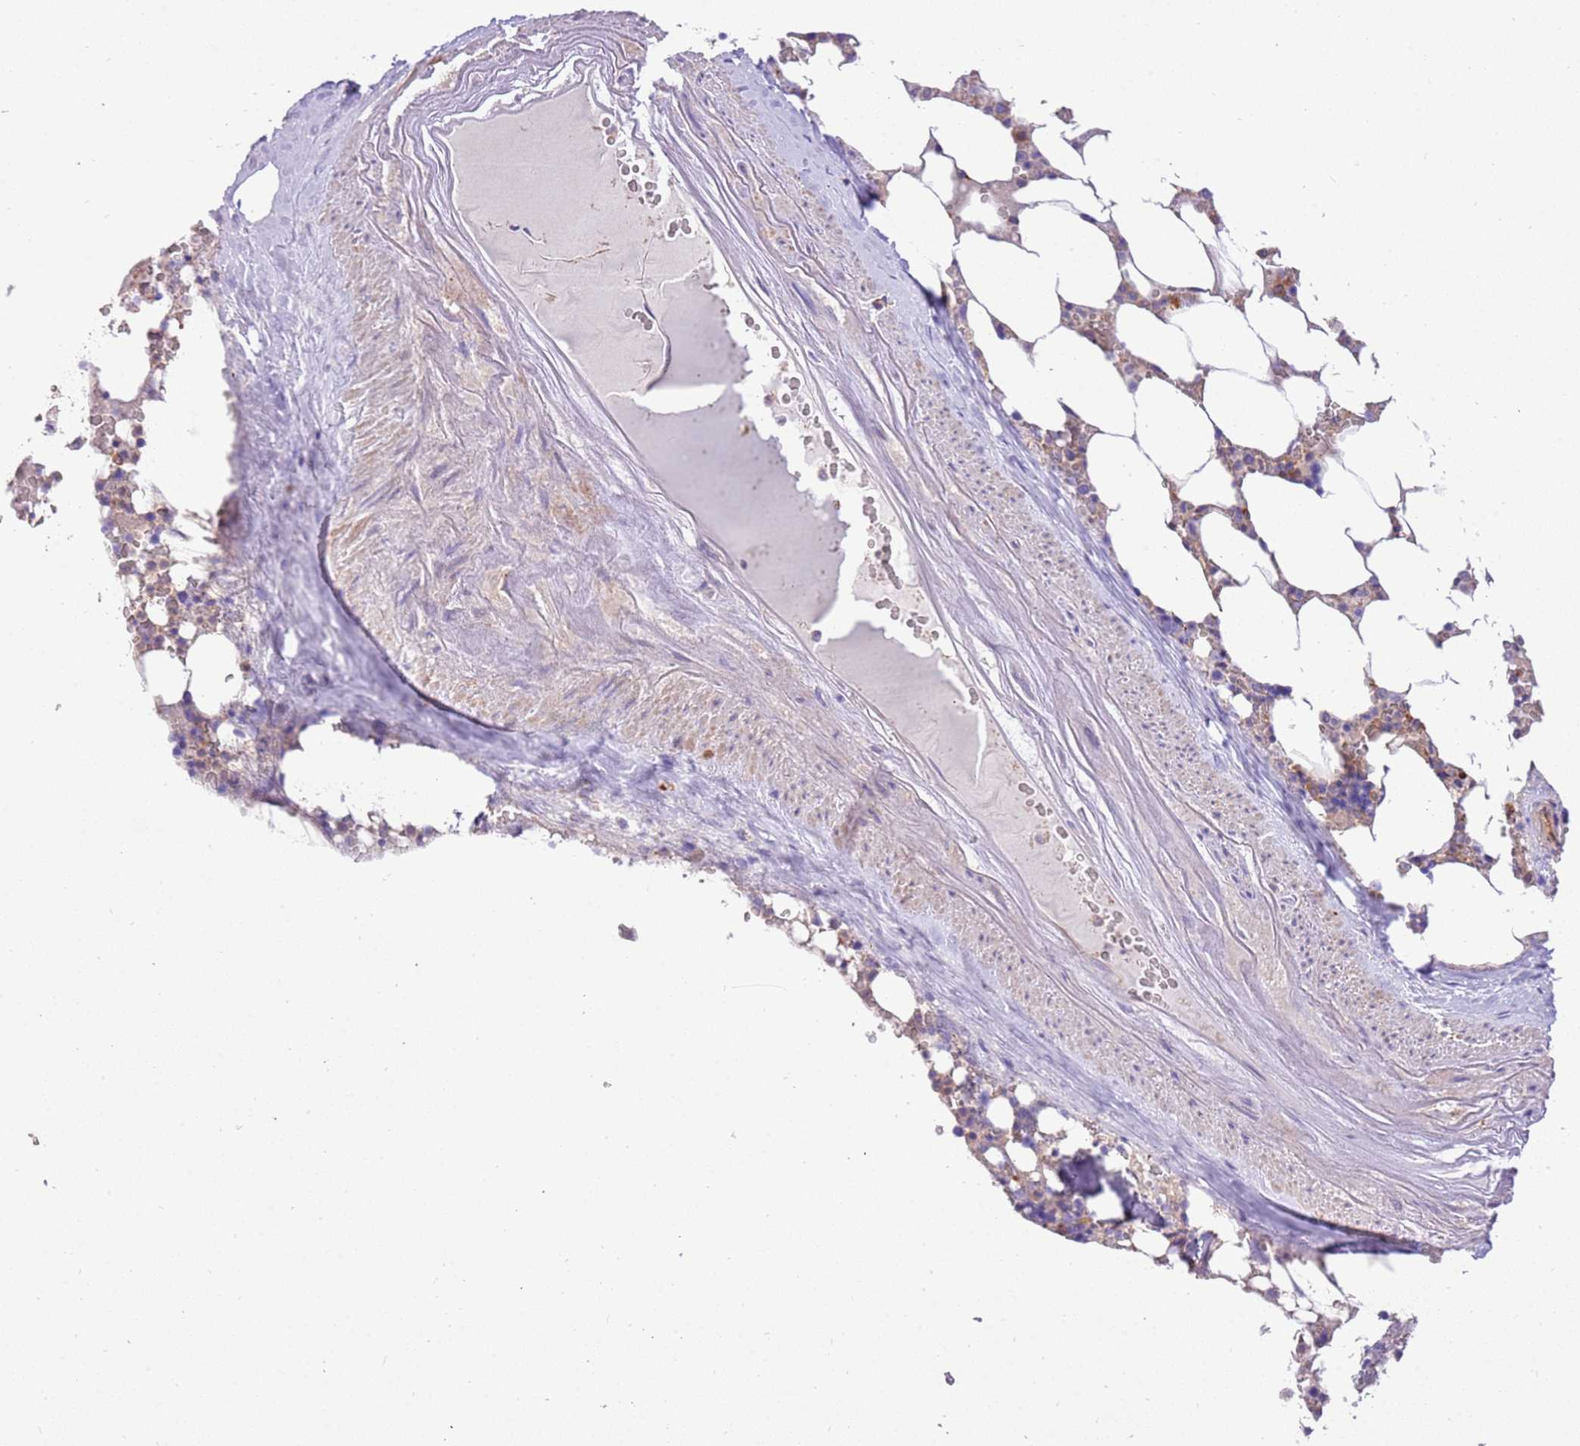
{"staining": {"intensity": "moderate", "quantity": "<25%", "location": "cytoplasmic/membranous"}, "tissue": "bone marrow", "cell_type": "Hematopoietic cells", "image_type": "normal", "snomed": [{"axis": "morphology", "description": "Normal tissue, NOS"}, {"axis": "topography", "description": "Bone marrow"}], "caption": "Immunohistochemical staining of benign bone marrow shows low levels of moderate cytoplasmic/membranous positivity in approximately <25% of hematopoietic cells.", "gene": "NAALADL1", "patient": {"sex": "male", "age": 64}}